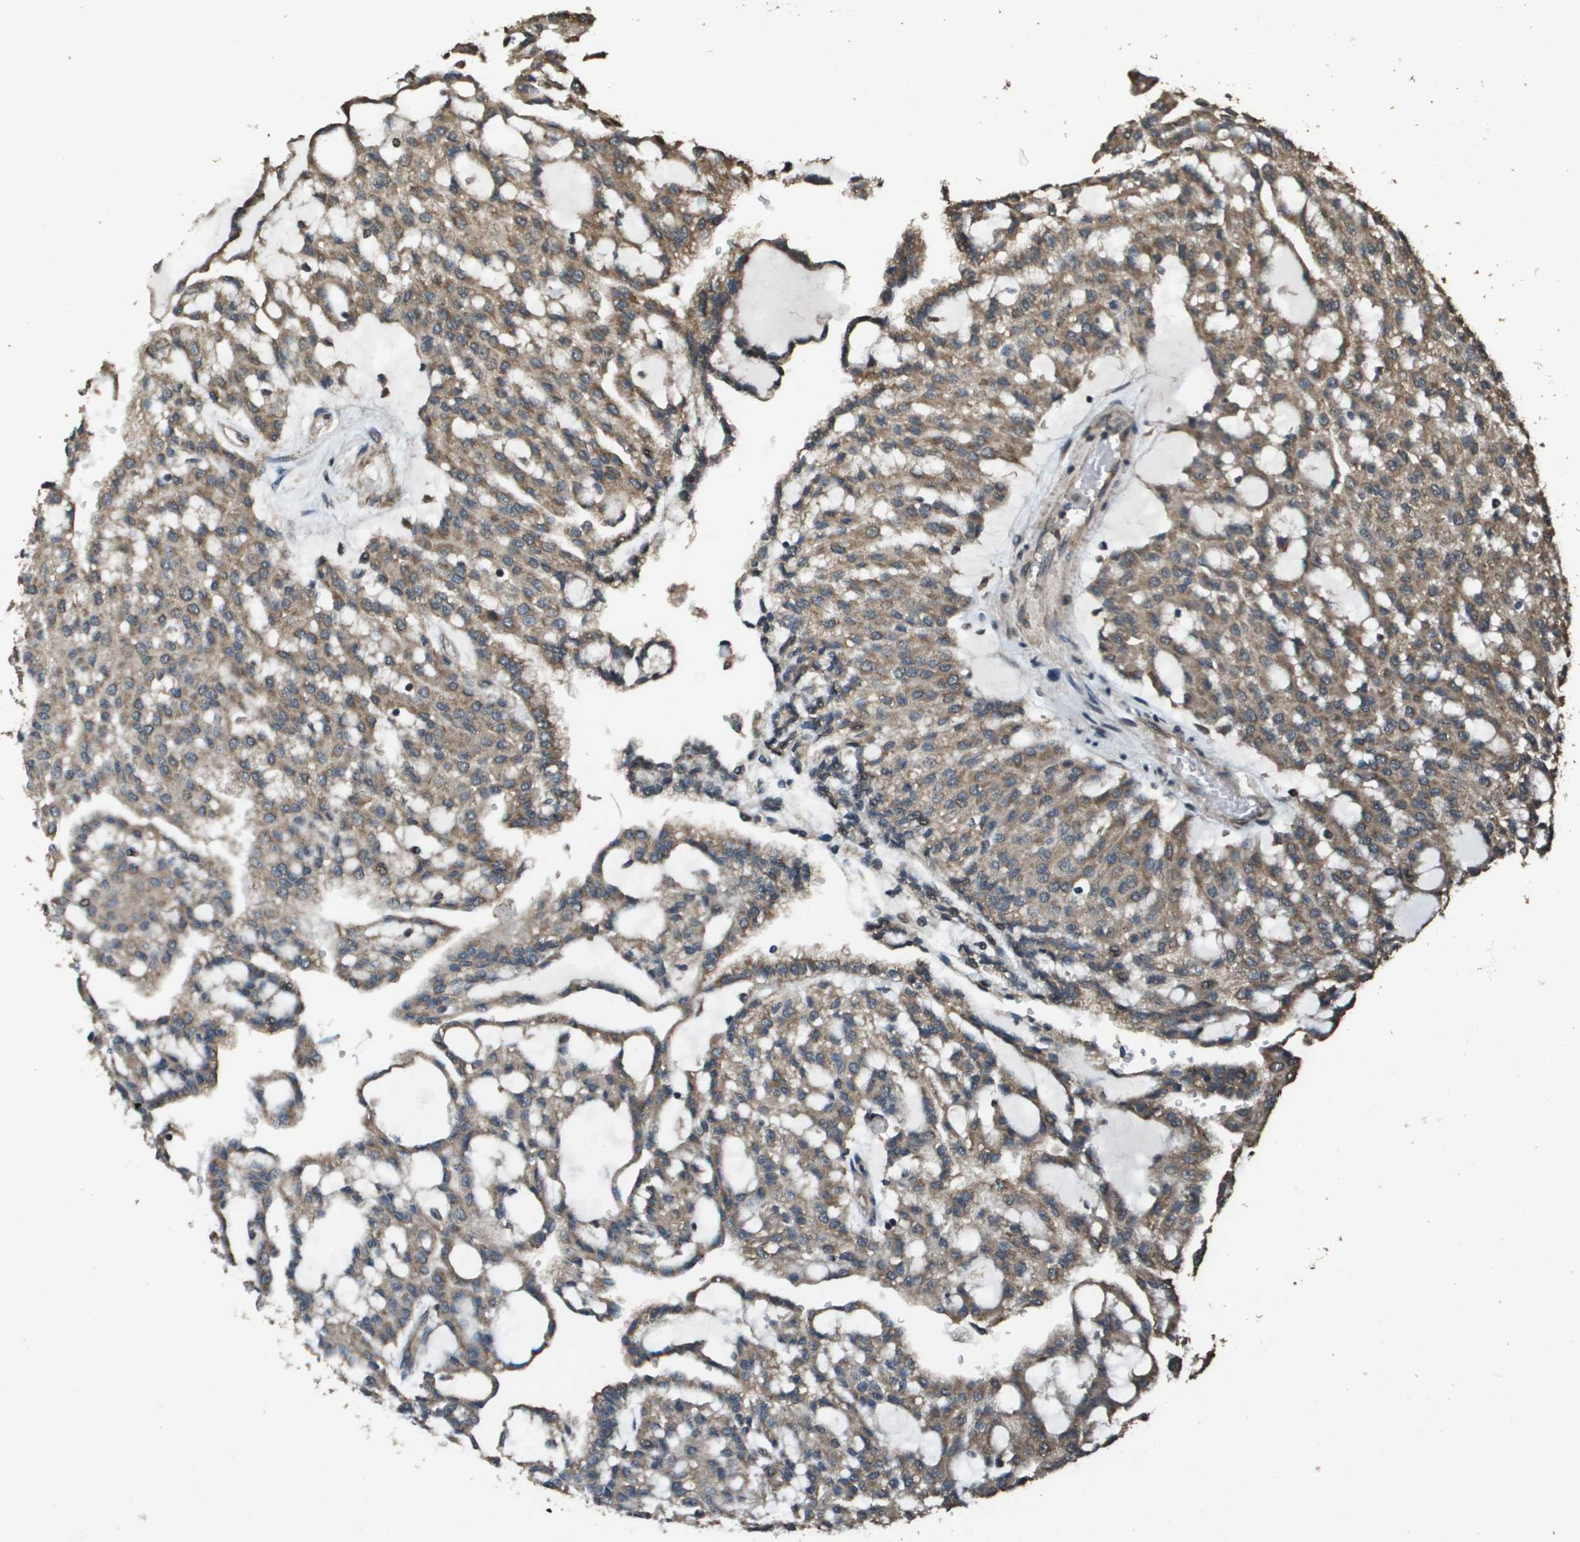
{"staining": {"intensity": "moderate", "quantity": ">75%", "location": "cytoplasmic/membranous"}, "tissue": "renal cancer", "cell_type": "Tumor cells", "image_type": "cancer", "snomed": [{"axis": "morphology", "description": "Adenocarcinoma, NOS"}, {"axis": "topography", "description": "Kidney"}], "caption": "IHC of human renal cancer (adenocarcinoma) exhibits medium levels of moderate cytoplasmic/membranous positivity in about >75% of tumor cells.", "gene": "FIG4", "patient": {"sex": "male", "age": 63}}